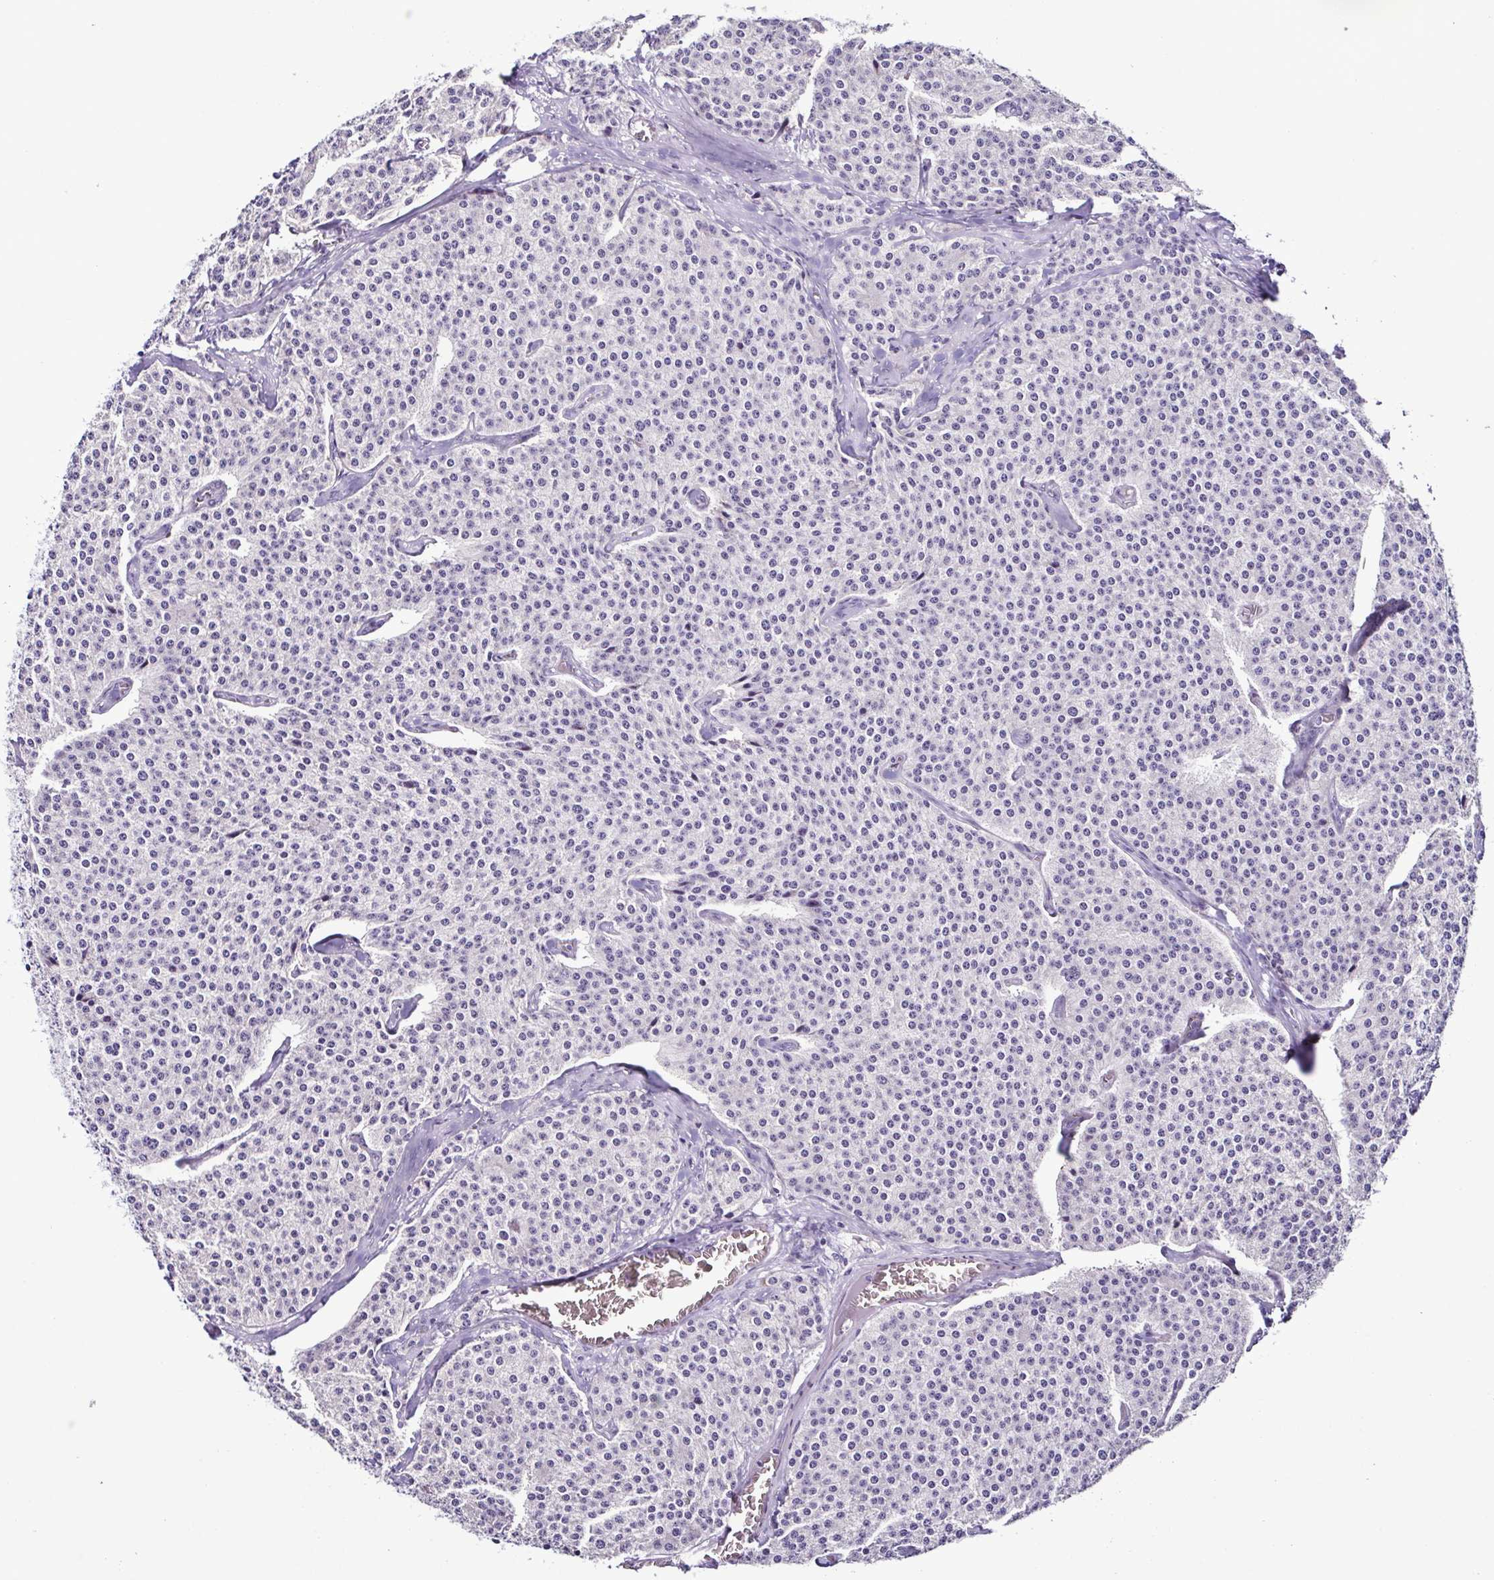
{"staining": {"intensity": "negative", "quantity": "none", "location": "none"}, "tissue": "carcinoid", "cell_type": "Tumor cells", "image_type": "cancer", "snomed": [{"axis": "morphology", "description": "Carcinoid, malignant, NOS"}, {"axis": "topography", "description": "Small intestine"}], "caption": "Immunohistochemical staining of human carcinoid exhibits no significant expression in tumor cells.", "gene": "SRL", "patient": {"sex": "female", "age": 64}}